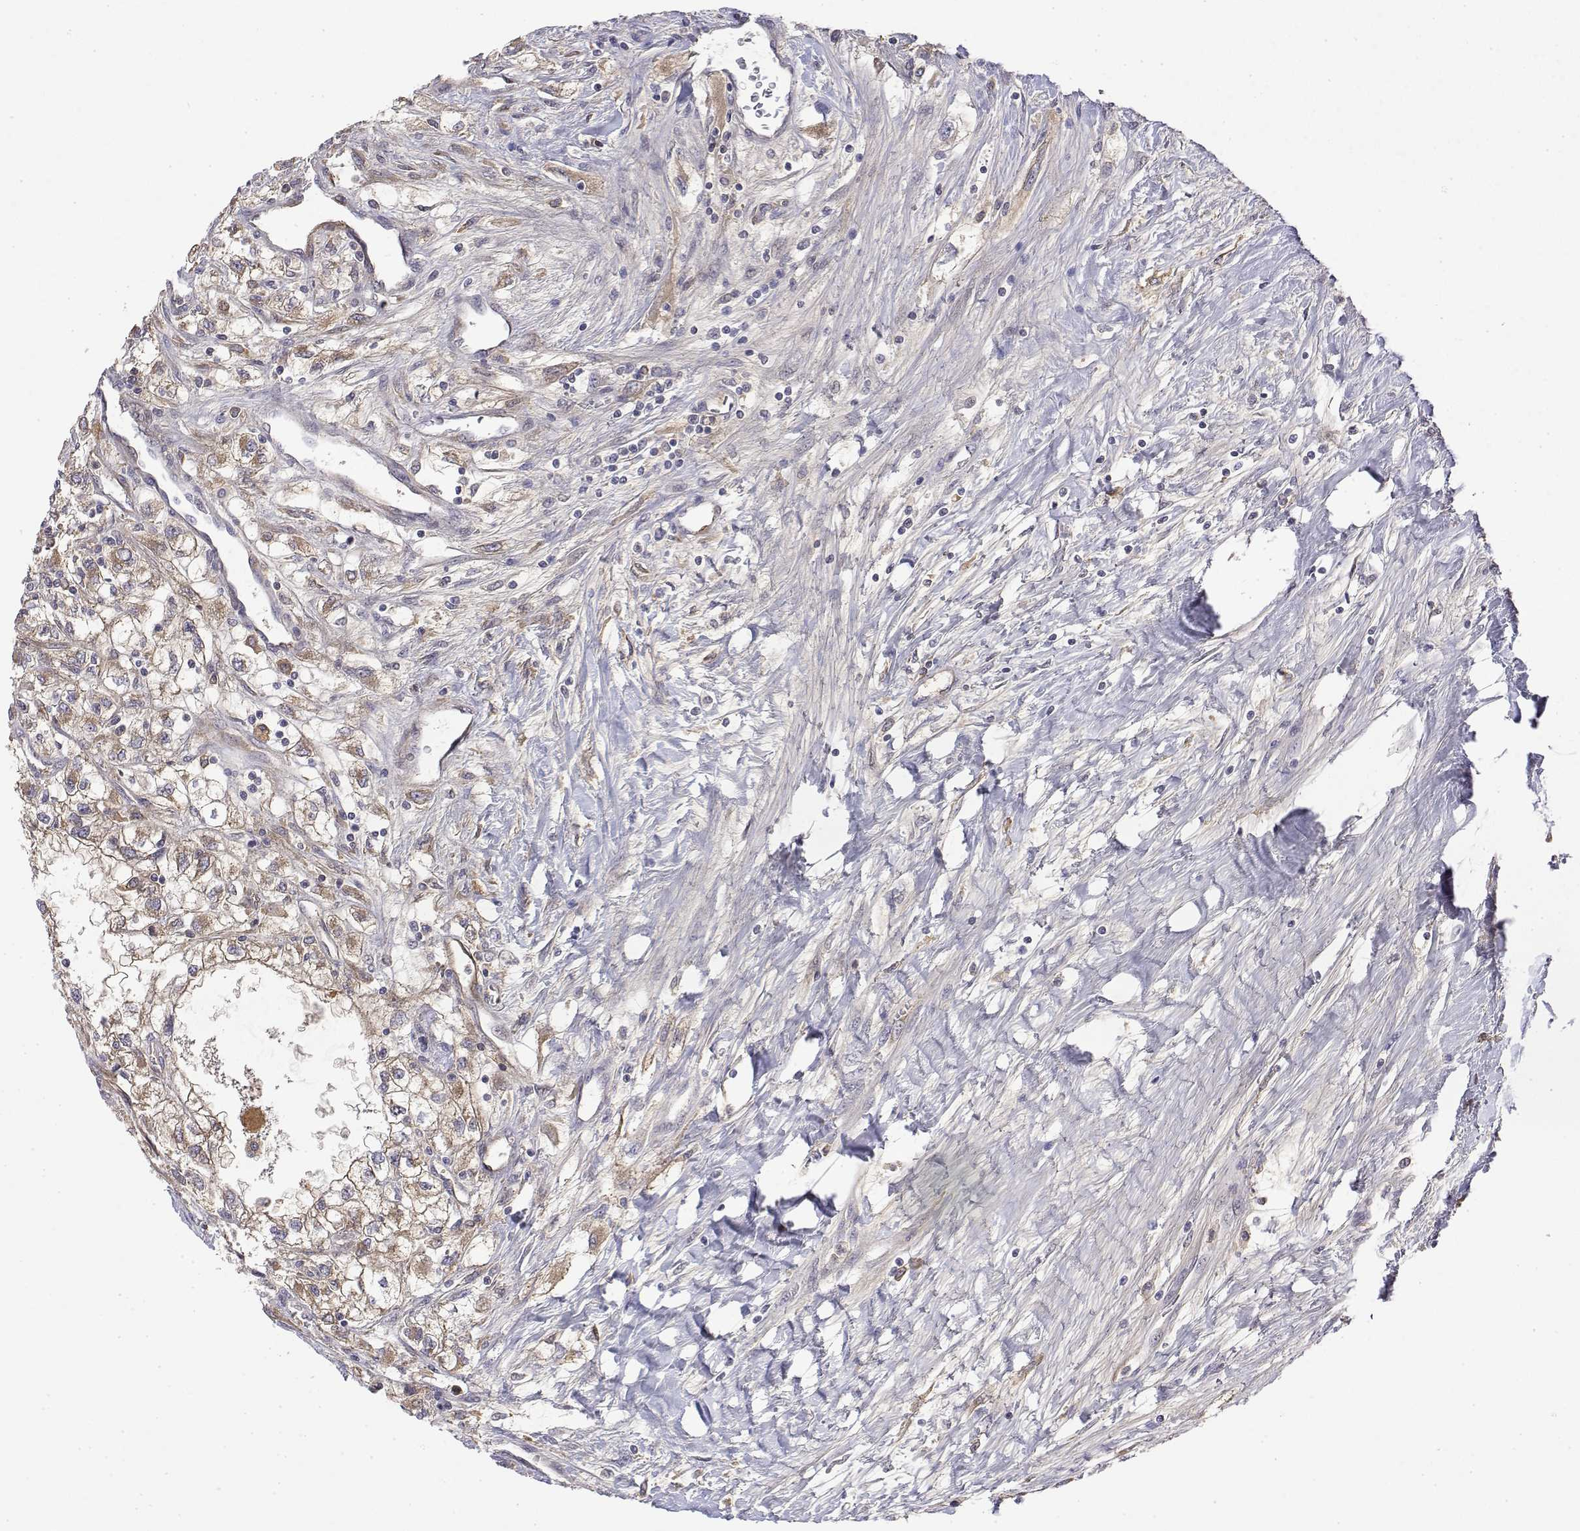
{"staining": {"intensity": "weak", "quantity": "25%-75%", "location": "cytoplasmic/membranous"}, "tissue": "renal cancer", "cell_type": "Tumor cells", "image_type": "cancer", "snomed": [{"axis": "morphology", "description": "Adenocarcinoma, NOS"}, {"axis": "topography", "description": "Kidney"}], "caption": "Adenocarcinoma (renal) tissue shows weak cytoplasmic/membranous staining in approximately 25%-75% of tumor cells, visualized by immunohistochemistry.", "gene": "IGFBP4", "patient": {"sex": "male", "age": 59}}